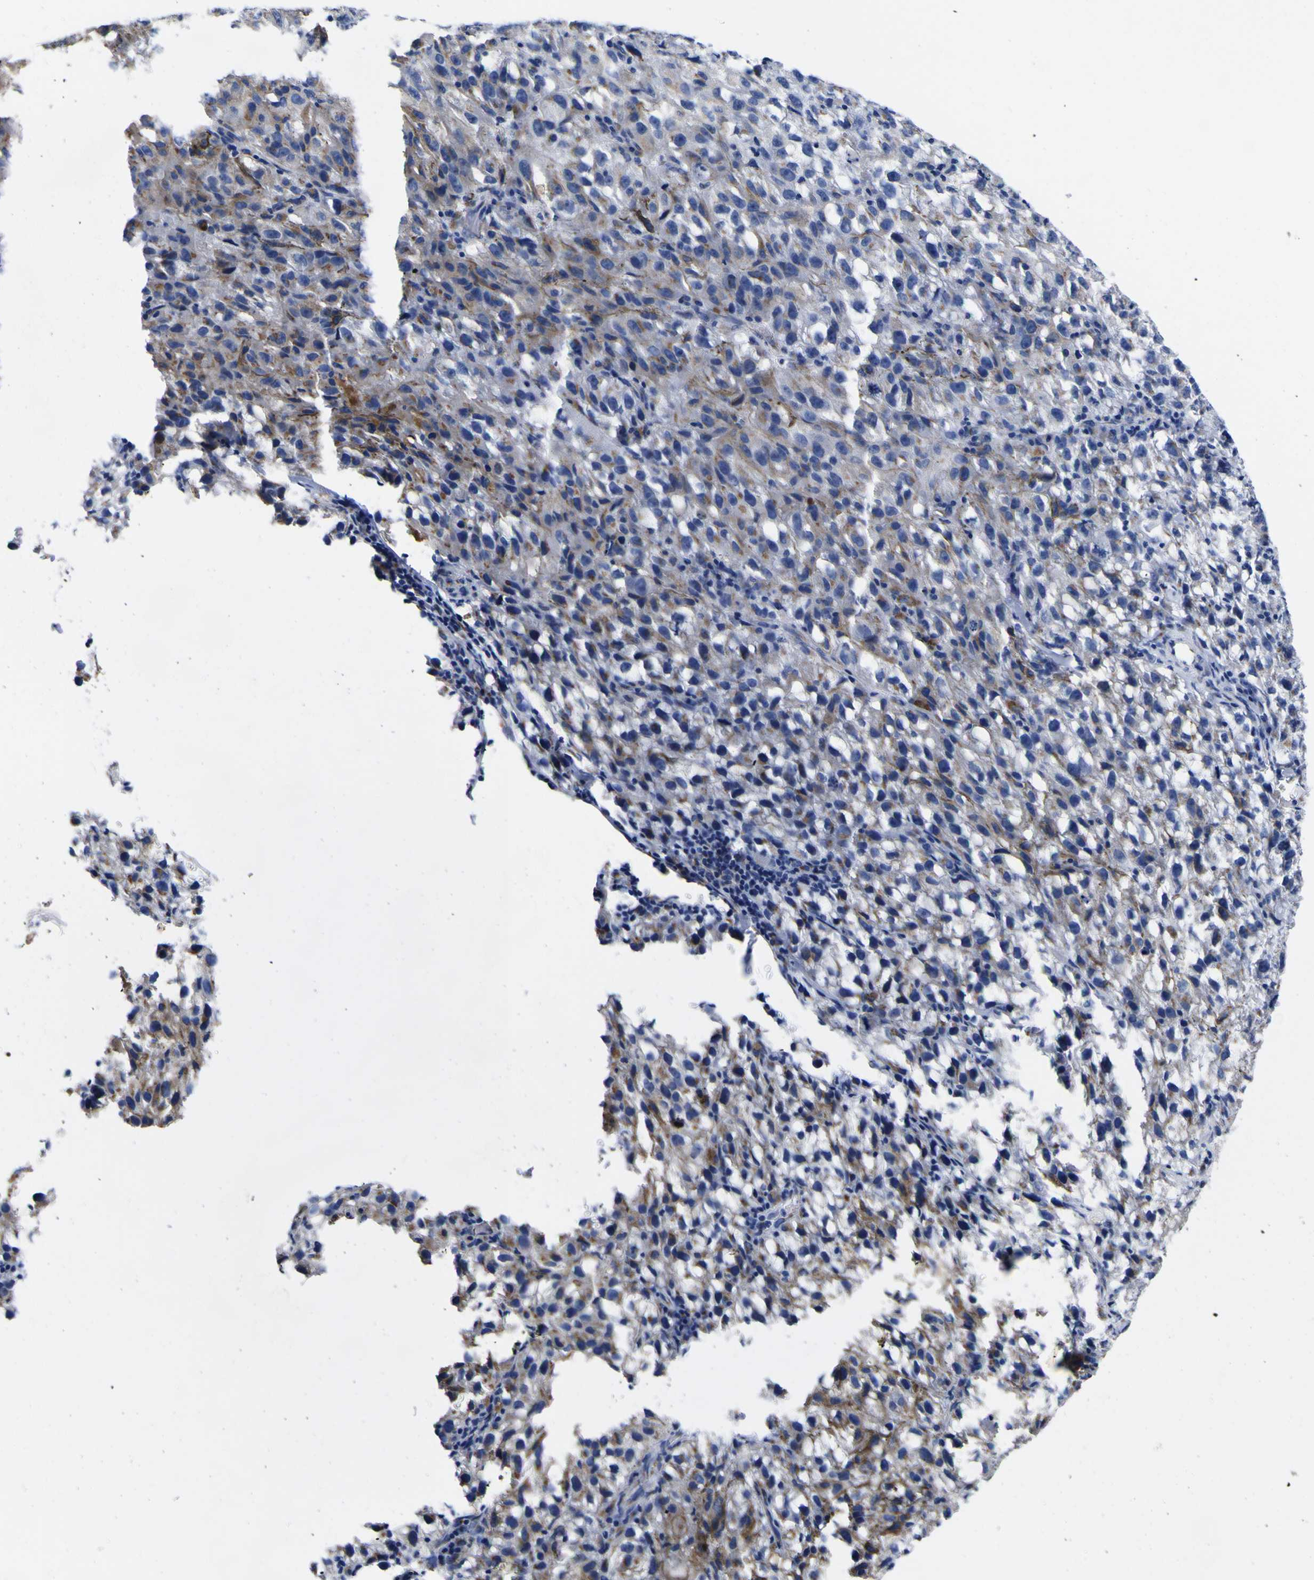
{"staining": {"intensity": "weak", "quantity": "<25%", "location": "cytoplasmic/membranous"}, "tissue": "melanoma", "cell_type": "Tumor cells", "image_type": "cancer", "snomed": [{"axis": "morphology", "description": "Malignant melanoma, NOS"}, {"axis": "topography", "description": "Skin"}], "caption": "This micrograph is of melanoma stained with immunohistochemistry (IHC) to label a protein in brown with the nuclei are counter-stained blue. There is no positivity in tumor cells. (DAB immunohistochemistry visualized using brightfield microscopy, high magnification).", "gene": "GOLM1", "patient": {"sex": "female", "age": 104}}